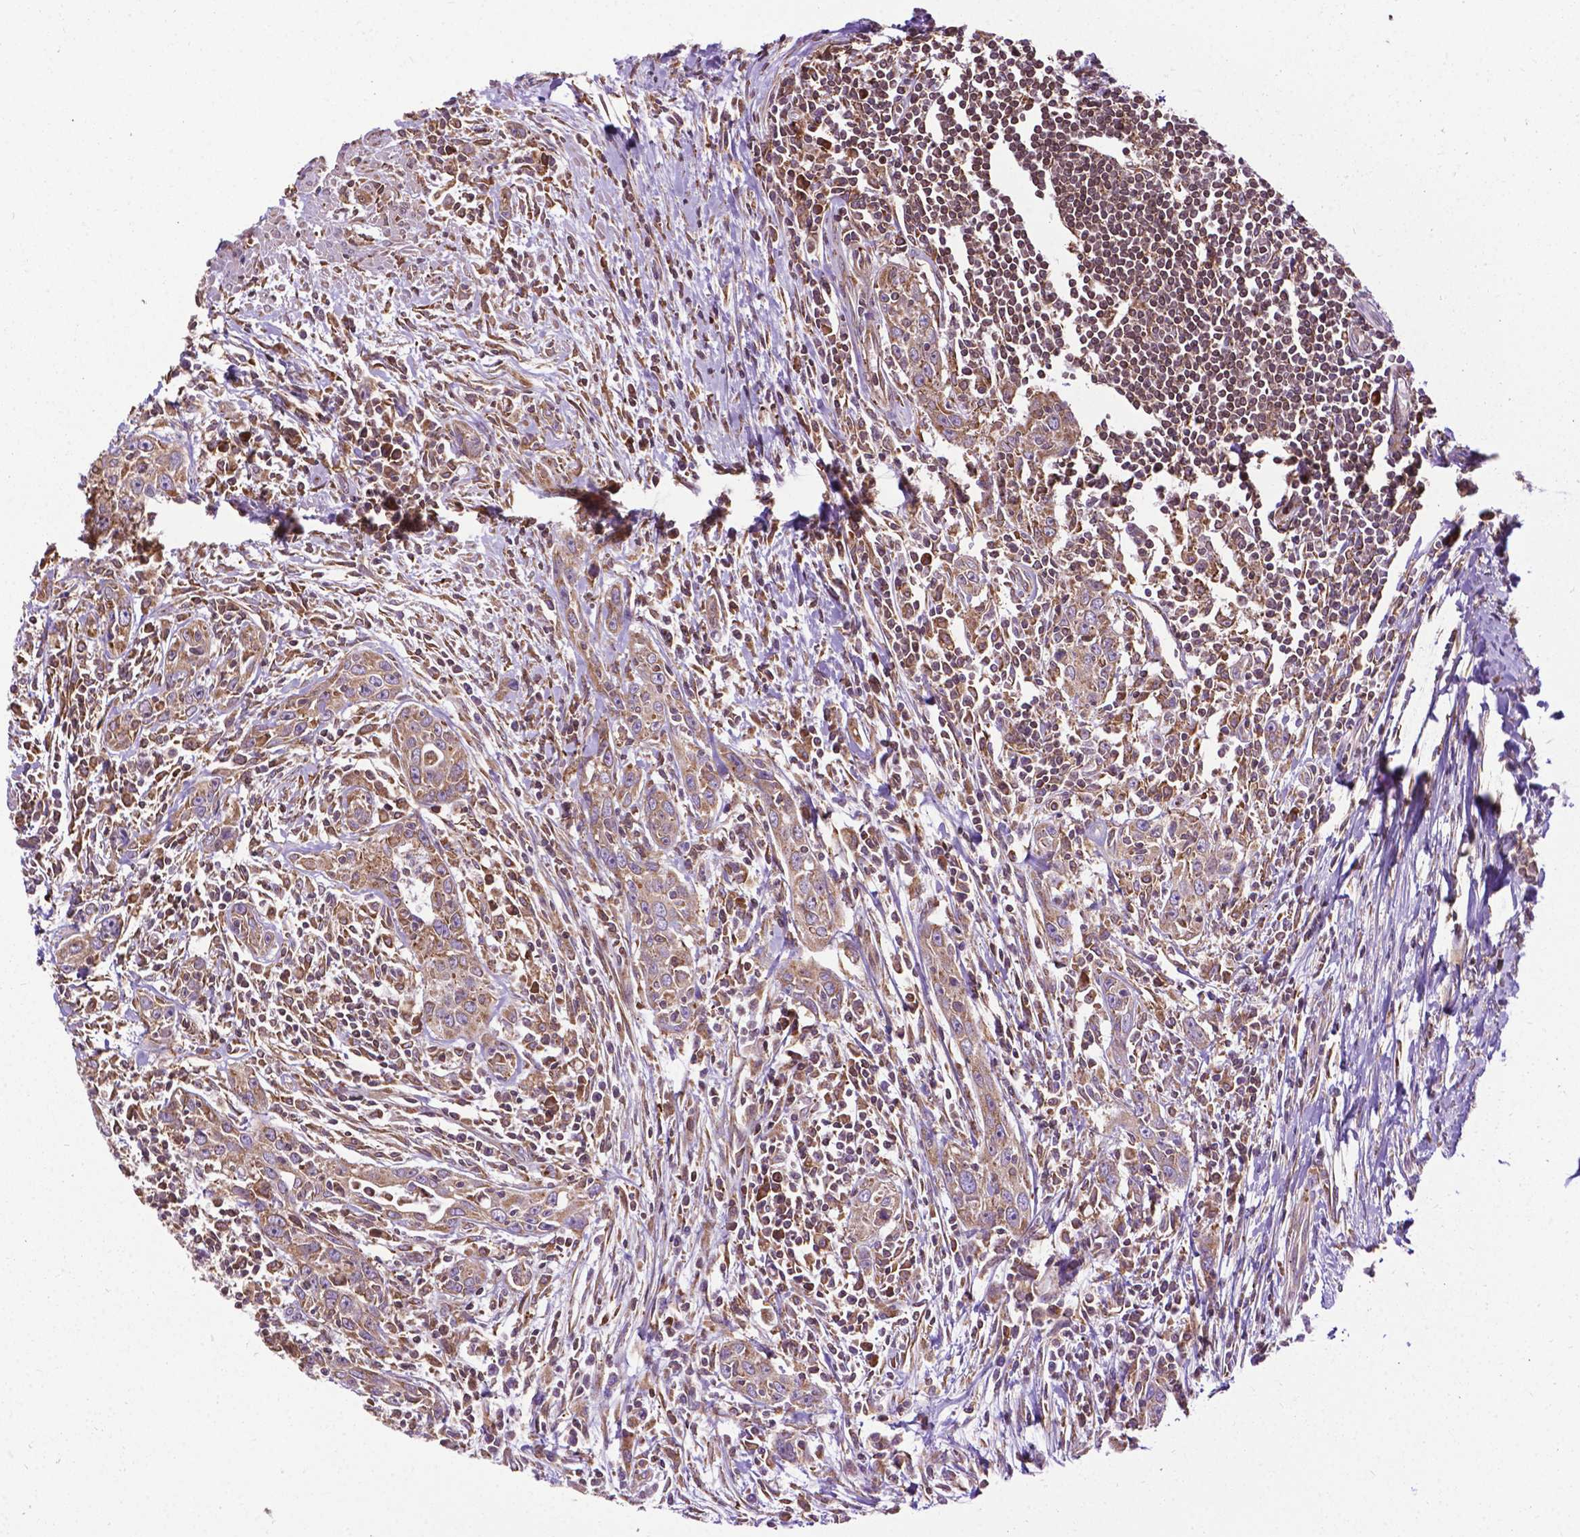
{"staining": {"intensity": "weak", "quantity": ">75%", "location": "cytoplasmic/membranous"}, "tissue": "urothelial cancer", "cell_type": "Tumor cells", "image_type": "cancer", "snomed": [{"axis": "morphology", "description": "Urothelial carcinoma, High grade"}, {"axis": "topography", "description": "Urinary bladder"}], "caption": "A high-resolution micrograph shows IHC staining of urothelial cancer, which exhibits weak cytoplasmic/membranous staining in approximately >75% of tumor cells.", "gene": "GANAB", "patient": {"sex": "male", "age": 83}}